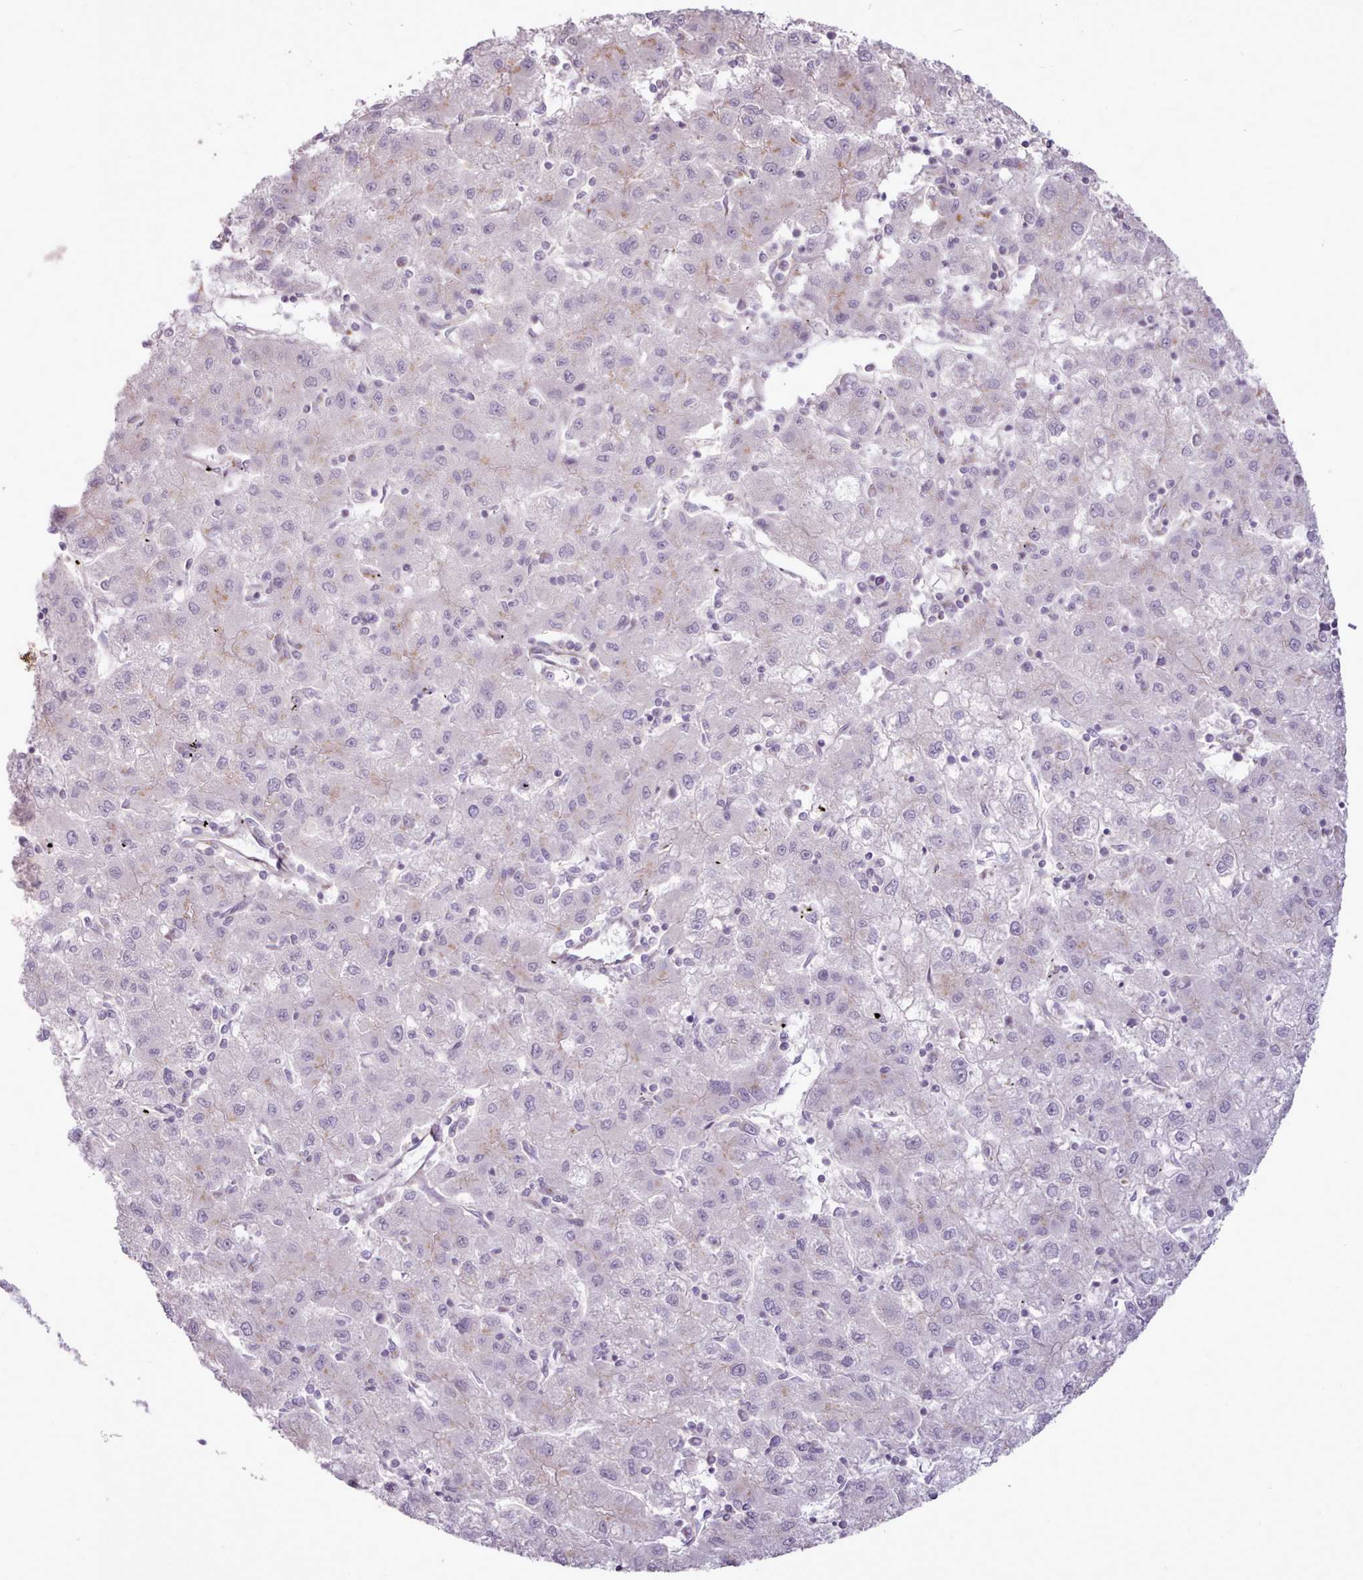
{"staining": {"intensity": "negative", "quantity": "none", "location": "none"}, "tissue": "liver cancer", "cell_type": "Tumor cells", "image_type": "cancer", "snomed": [{"axis": "morphology", "description": "Carcinoma, Hepatocellular, NOS"}, {"axis": "topography", "description": "Liver"}], "caption": "Tumor cells are negative for protein expression in human liver hepatocellular carcinoma.", "gene": "PPP3R2", "patient": {"sex": "male", "age": 72}}